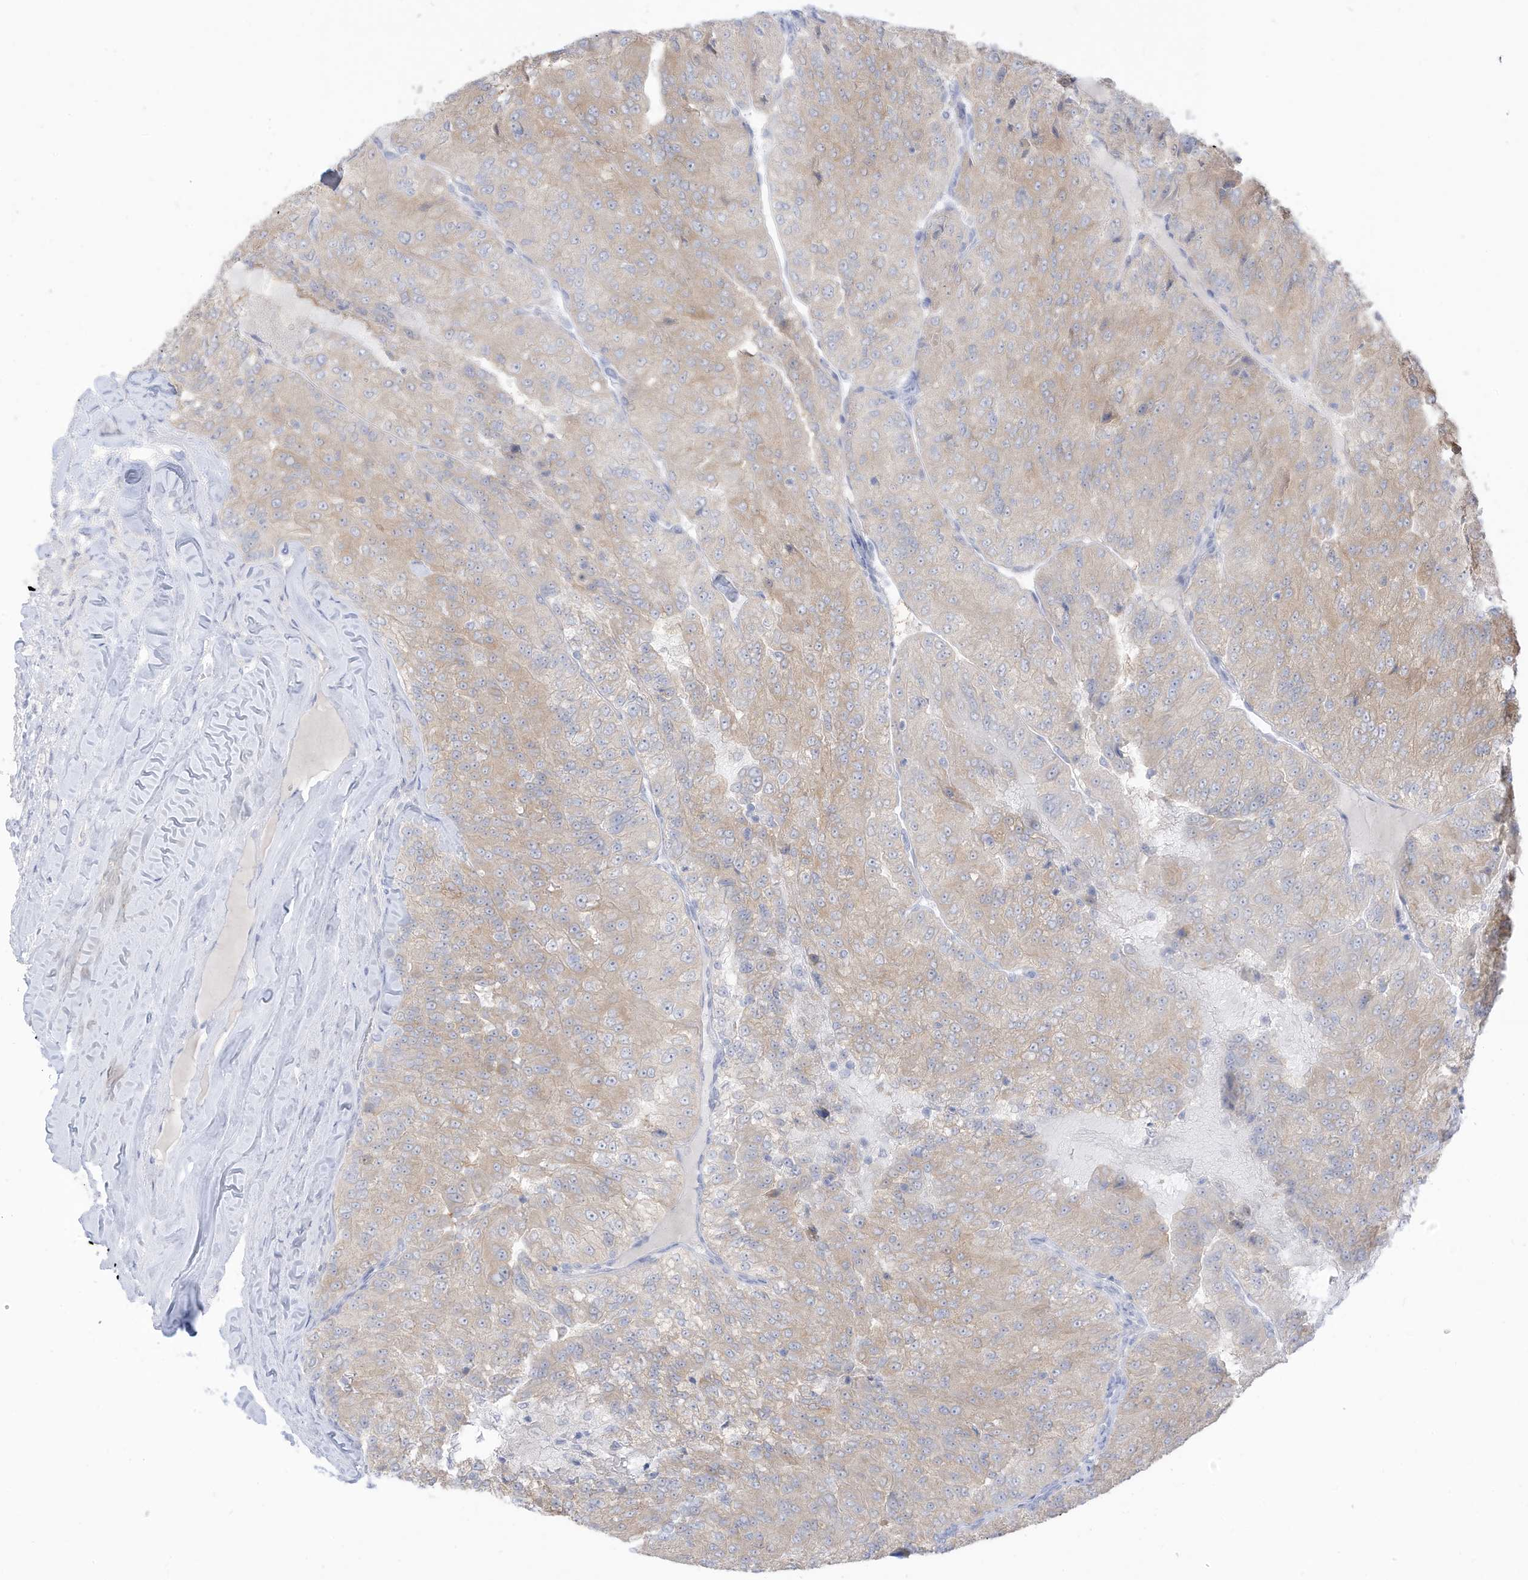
{"staining": {"intensity": "weak", "quantity": "25%-75%", "location": "cytoplasmic/membranous"}, "tissue": "renal cancer", "cell_type": "Tumor cells", "image_type": "cancer", "snomed": [{"axis": "morphology", "description": "Adenocarcinoma, NOS"}, {"axis": "topography", "description": "Kidney"}], "caption": "A histopathology image of human renal cancer (adenocarcinoma) stained for a protein demonstrates weak cytoplasmic/membranous brown staining in tumor cells. (Stains: DAB (3,3'-diaminobenzidine) in brown, nuclei in blue, Microscopy: brightfield microscopy at high magnification).", "gene": "OGT", "patient": {"sex": "female", "age": 63}}